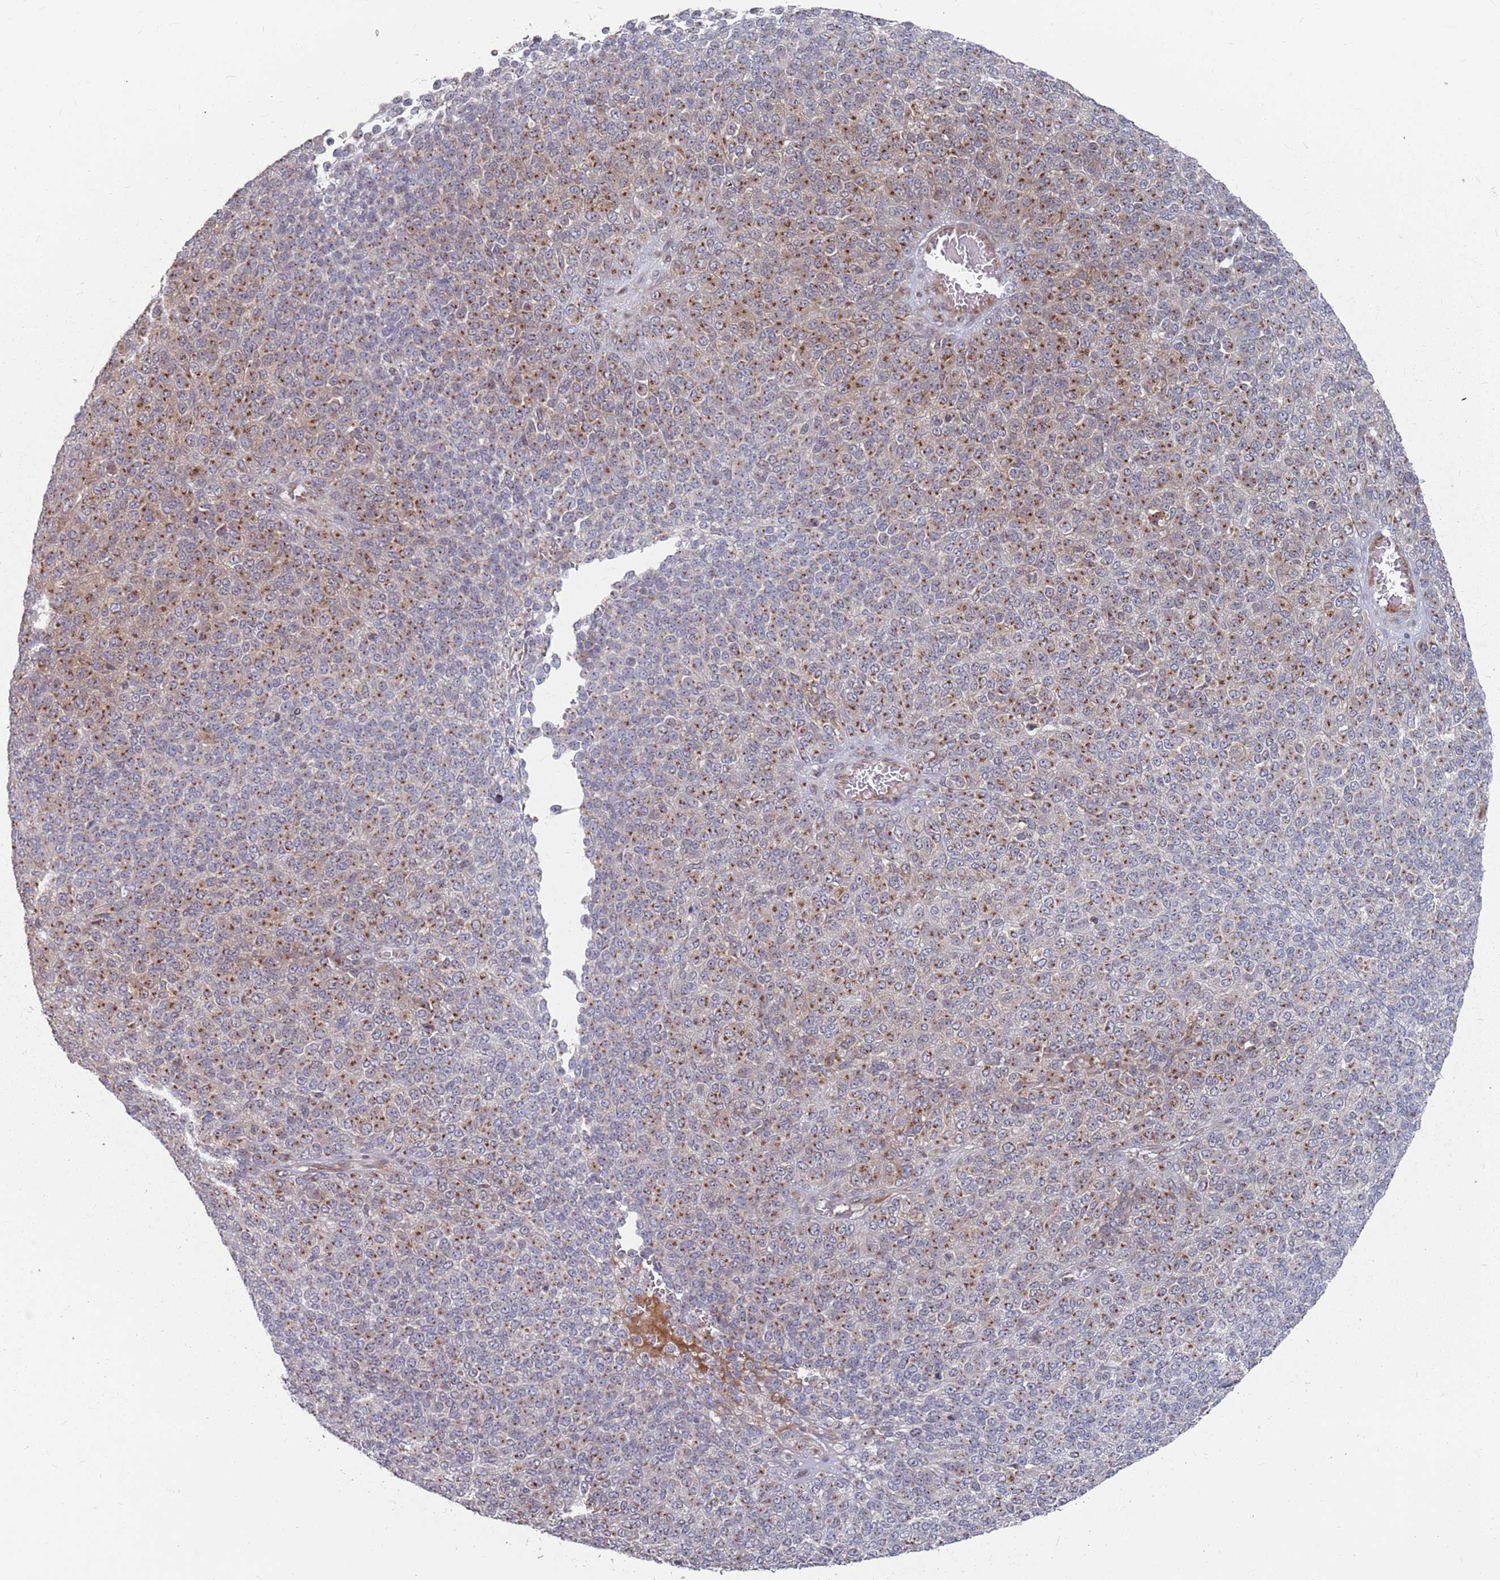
{"staining": {"intensity": "moderate", "quantity": ">75%", "location": "cytoplasmic/membranous"}, "tissue": "melanoma", "cell_type": "Tumor cells", "image_type": "cancer", "snomed": [{"axis": "morphology", "description": "Malignant melanoma, Metastatic site"}, {"axis": "topography", "description": "Brain"}], "caption": "This is a micrograph of immunohistochemistry (IHC) staining of melanoma, which shows moderate staining in the cytoplasmic/membranous of tumor cells.", "gene": "FMO4", "patient": {"sex": "female", "age": 56}}